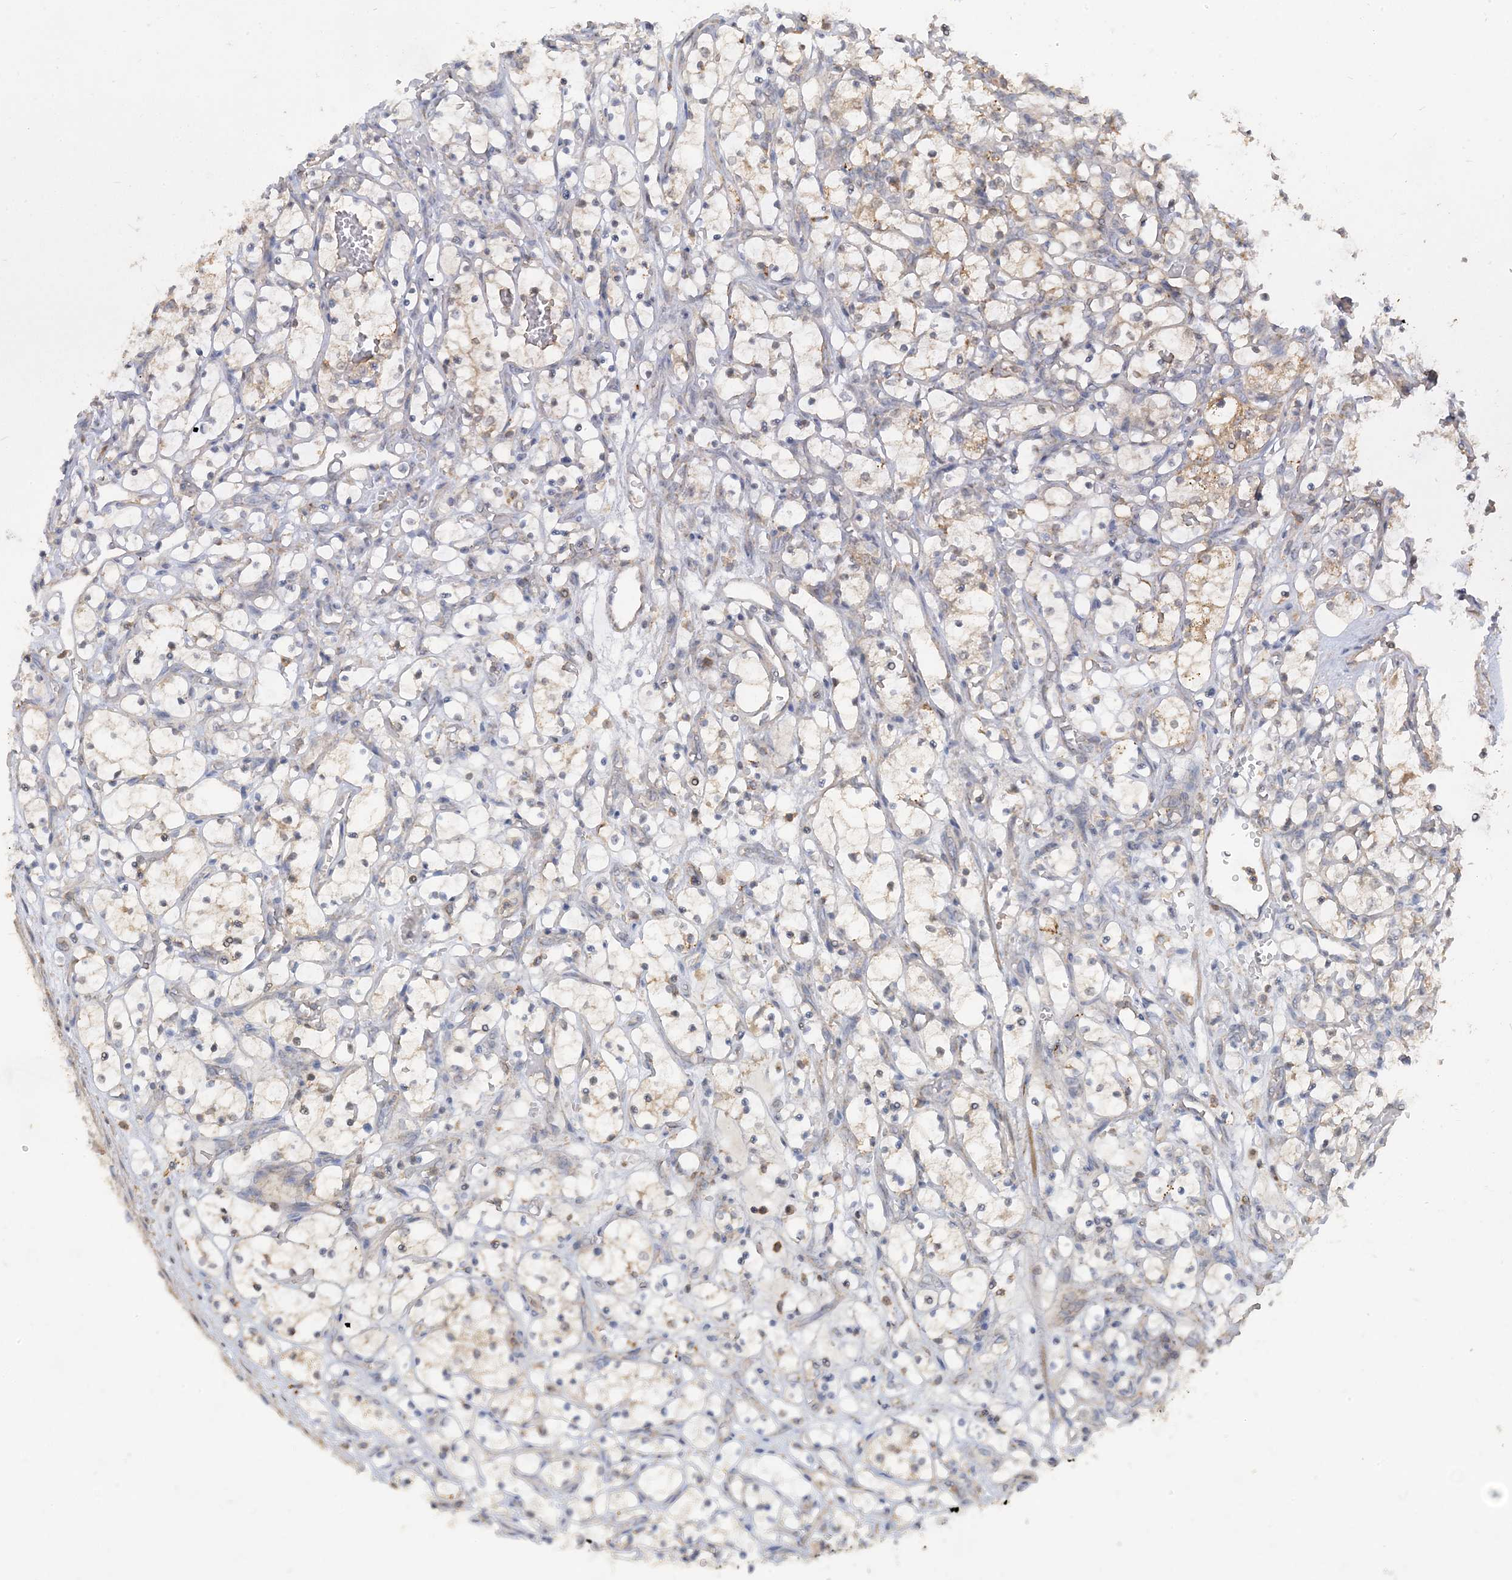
{"staining": {"intensity": "moderate", "quantity": "<25%", "location": "cytoplasmic/membranous"}, "tissue": "renal cancer", "cell_type": "Tumor cells", "image_type": "cancer", "snomed": [{"axis": "morphology", "description": "Adenocarcinoma, NOS"}, {"axis": "topography", "description": "Kidney"}], "caption": "Immunohistochemistry image of human renal adenocarcinoma stained for a protein (brown), which displays low levels of moderate cytoplasmic/membranous staining in about <25% of tumor cells.", "gene": "ECHDC1", "patient": {"sex": "female", "age": 69}}